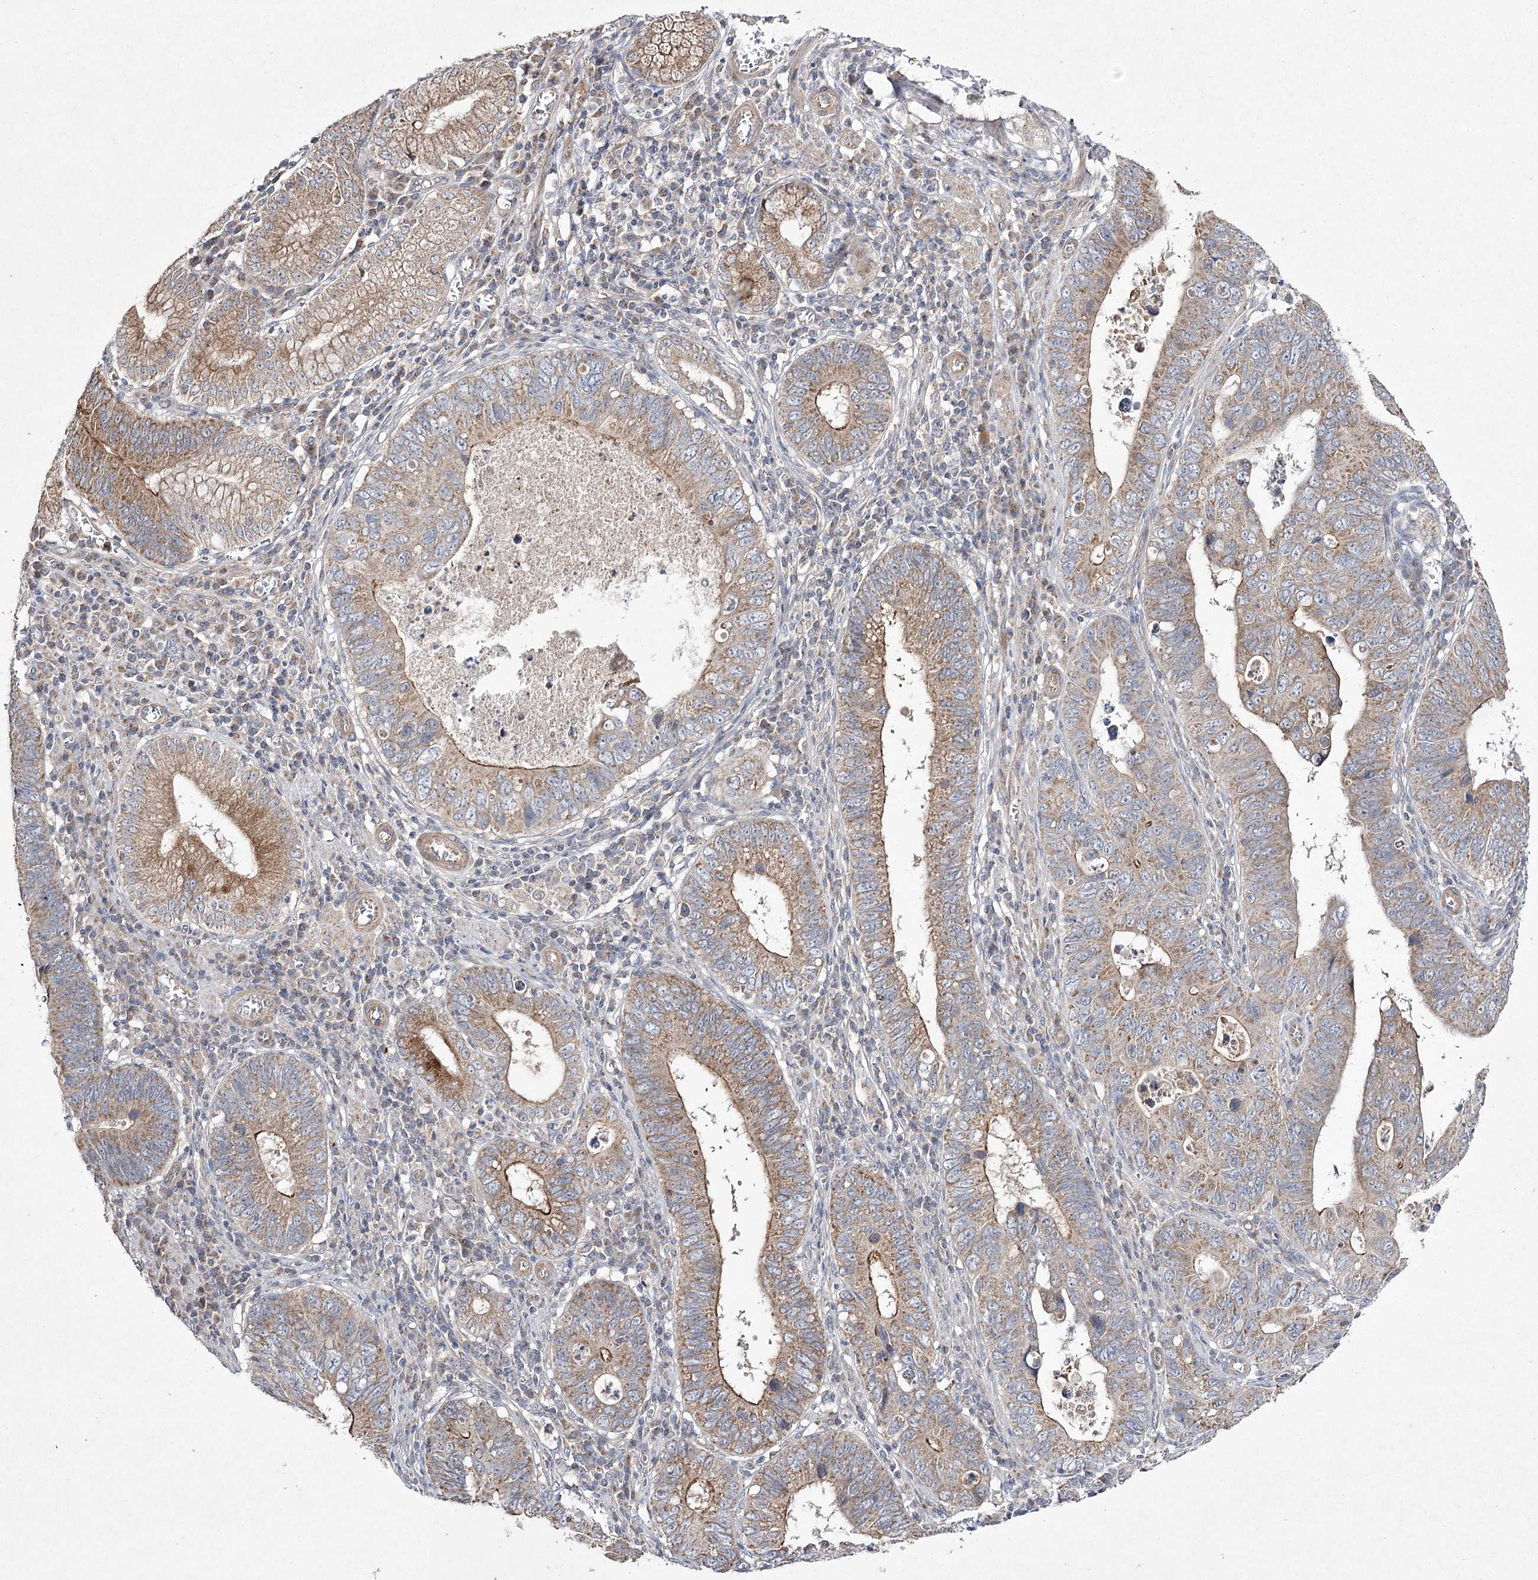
{"staining": {"intensity": "moderate", "quantity": ">75%", "location": "cytoplasmic/membranous"}, "tissue": "stomach cancer", "cell_type": "Tumor cells", "image_type": "cancer", "snomed": [{"axis": "morphology", "description": "Adenocarcinoma, NOS"}, {"axis": "topography", "description": "Stomach"}], "caption": "IHC of human stomach cancer reveals medium levels of moderate cytoplasmic/membranous positivity in about >75% of tumor cells.", "gene": "FANCL", "patient": {"sex": "male", "age": 59}}